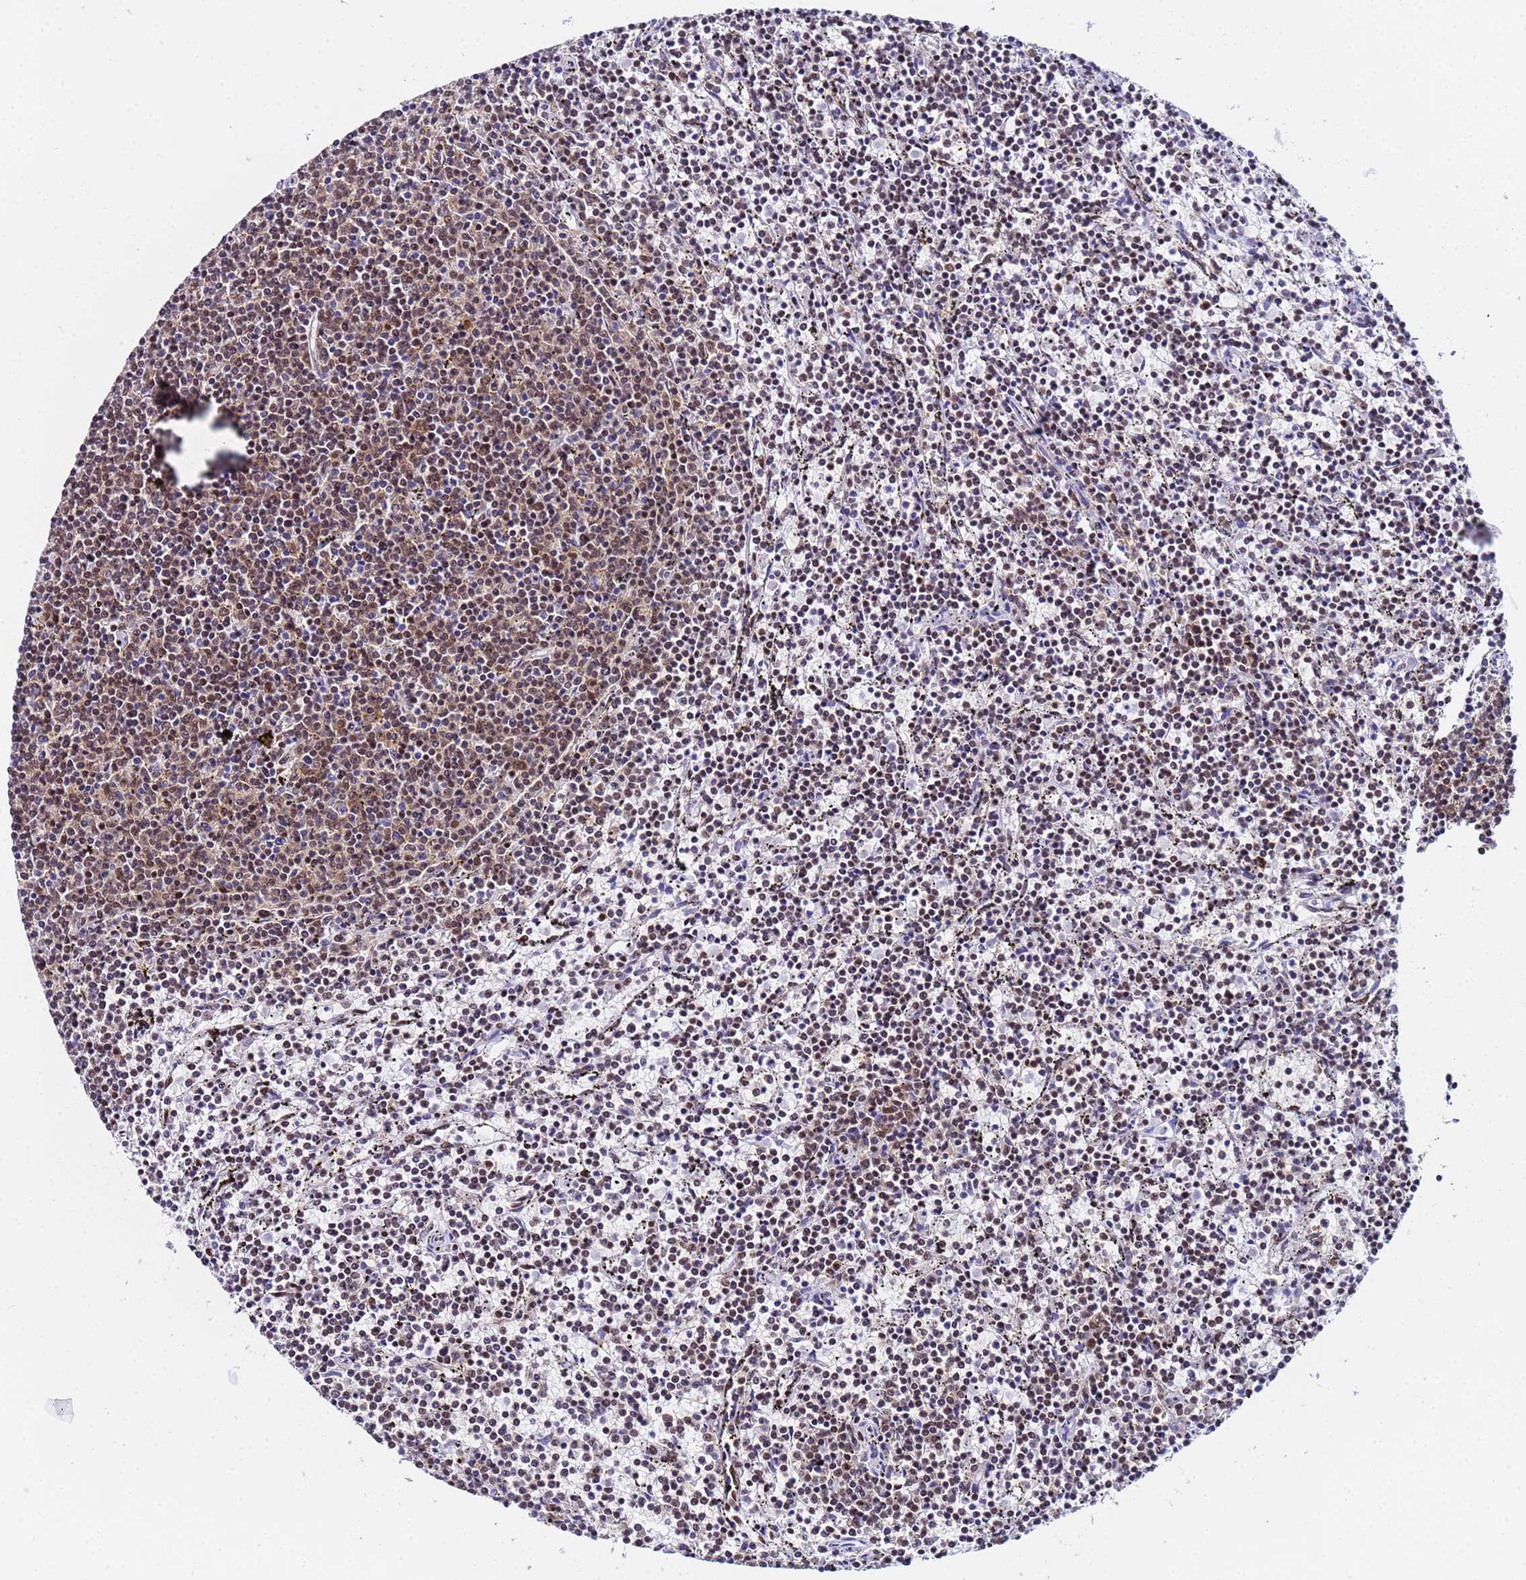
{"staining": {"intensity": "moderate", "quantity": "<25%", "location": "nuclear"}, "tissue": "lymphoma", "cell_type": "Tumor cells", "image_type": "cancer", "snomed": [{"axis": "morphology", "description": "Malignant lymphoma, non-Hodgkin's type, Low grade"}, {"axis": "topography", "description": "Spleen"}], "caption": "IHC (DAB) staining of malignant lymphoma, non-Hodgkin's type (low-grade) exhibits moderate nuclear protein positivity in approximately <25% of tumor cells.", "gene": "SNRPA1", "patient": {"sex": "female", "age": 50}}